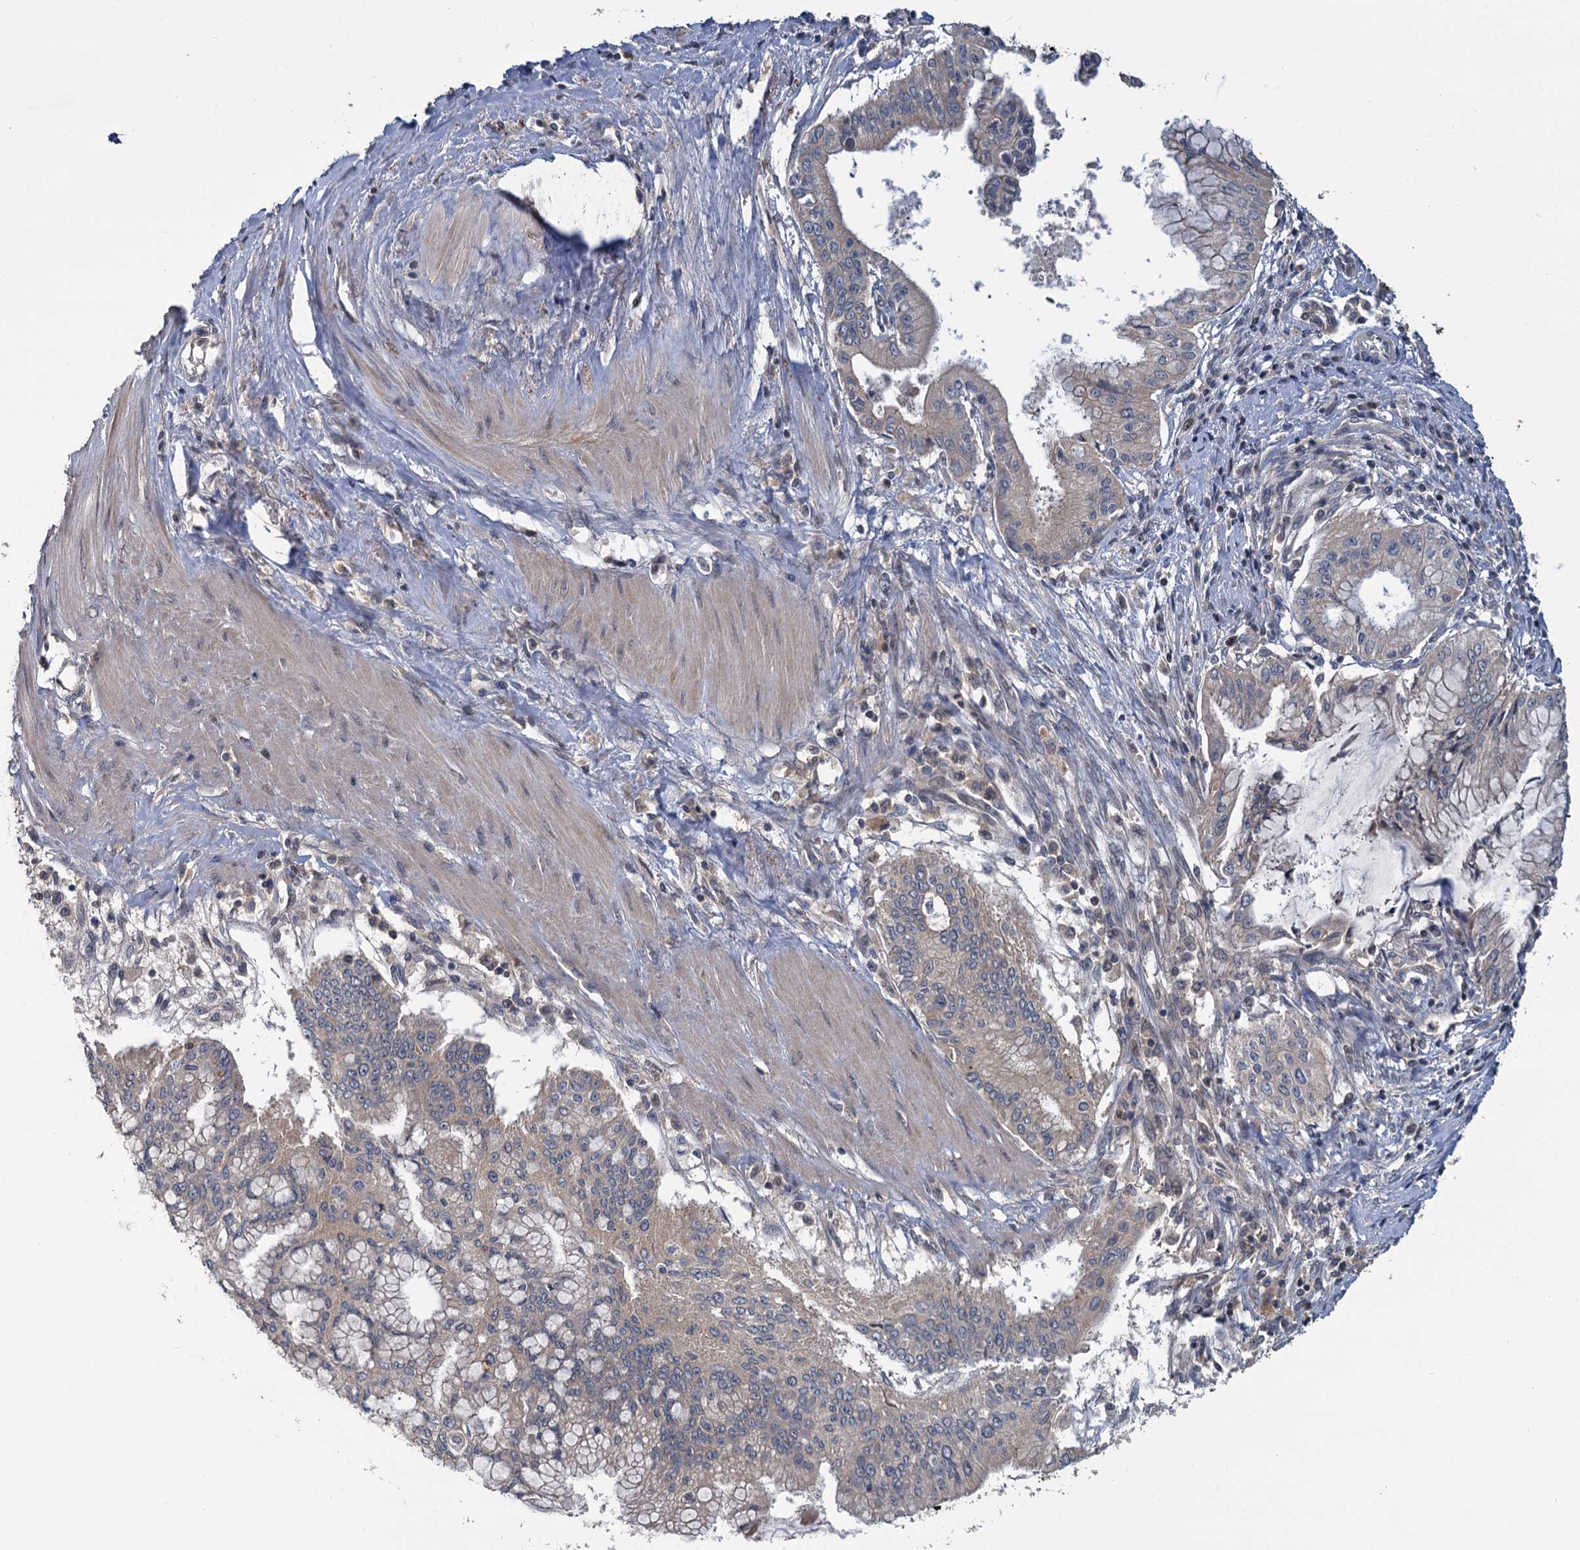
{"staining": {"intensity": "weak", "quantity": "25%-75%", "location": "cytoplasmic/membranous"}, "tissue": "pancreatic cancer", "cell_type": "Tumor cells", "image_type": "cancer", "snomed": [{"axis": "morphology", "description": "Adenocarcinoma, NOS"}, {"axis": "topography", "description": "Pancreas"}], "caption": "Immunohistochemical staining of pancreatic cancer exhibits weak cytoplasmic/membranous protein expression in about 25%-75% of tumor cells.", "gene": "TMEM39A", "patient": {"sex": "male", "age": 46}}